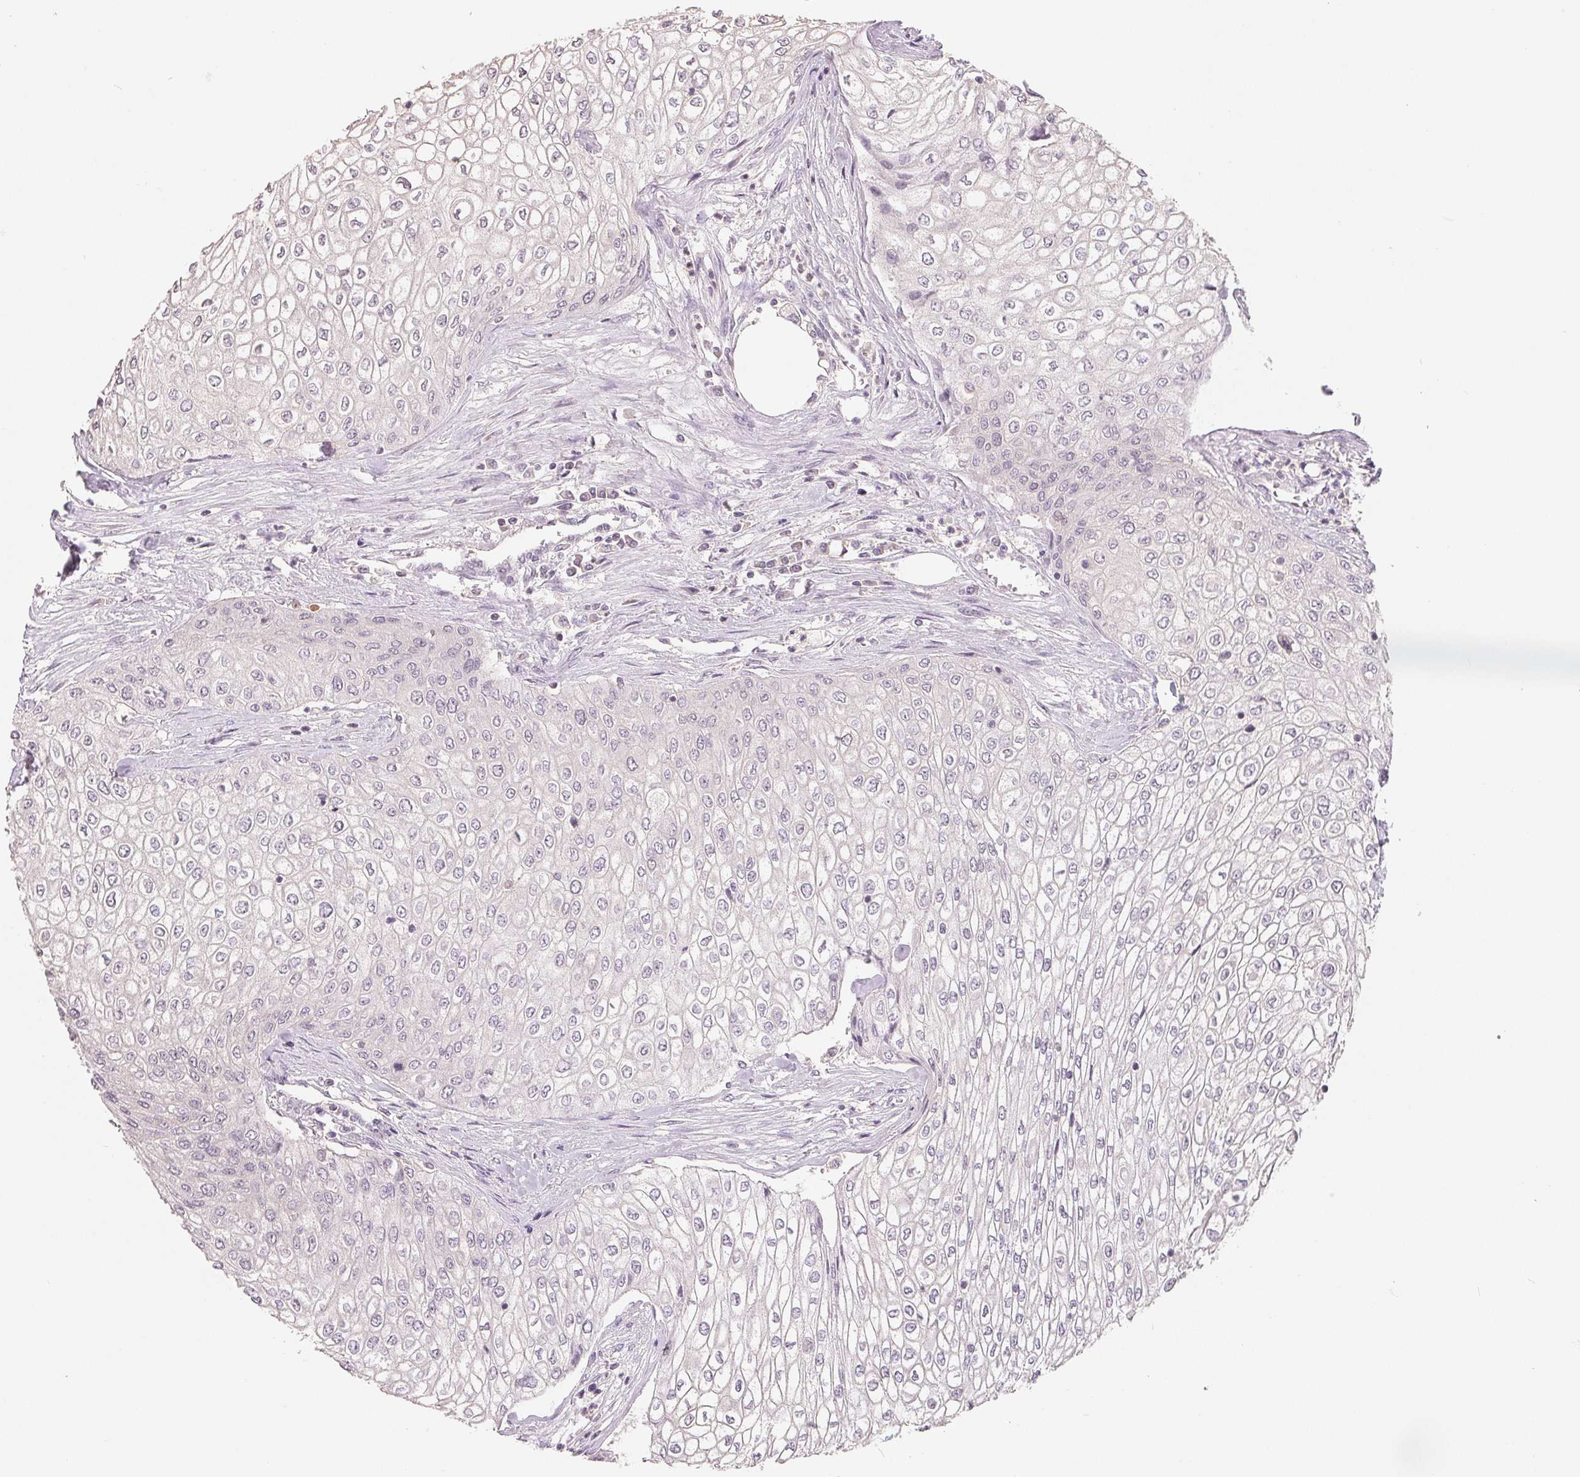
{"staining": {"intensity": "negative", "quantity": "none", "location": "none"}, "tissue": "urothelial cancer", "cell_type": "Tumor cells", "image_type": "cancer", "snomed": [{"axis": "morphology", "description": "Urothelial carcinoma, High grade"}, {"axis": "topography", "description": "Urinary bladder"}], "caption": "Human urothelial cancer stained for a protein using immunohistochemistry exhibits no expression in tumor cells.", "gene": "AQP8", "patient": {"sex": "male", "age": 62}}